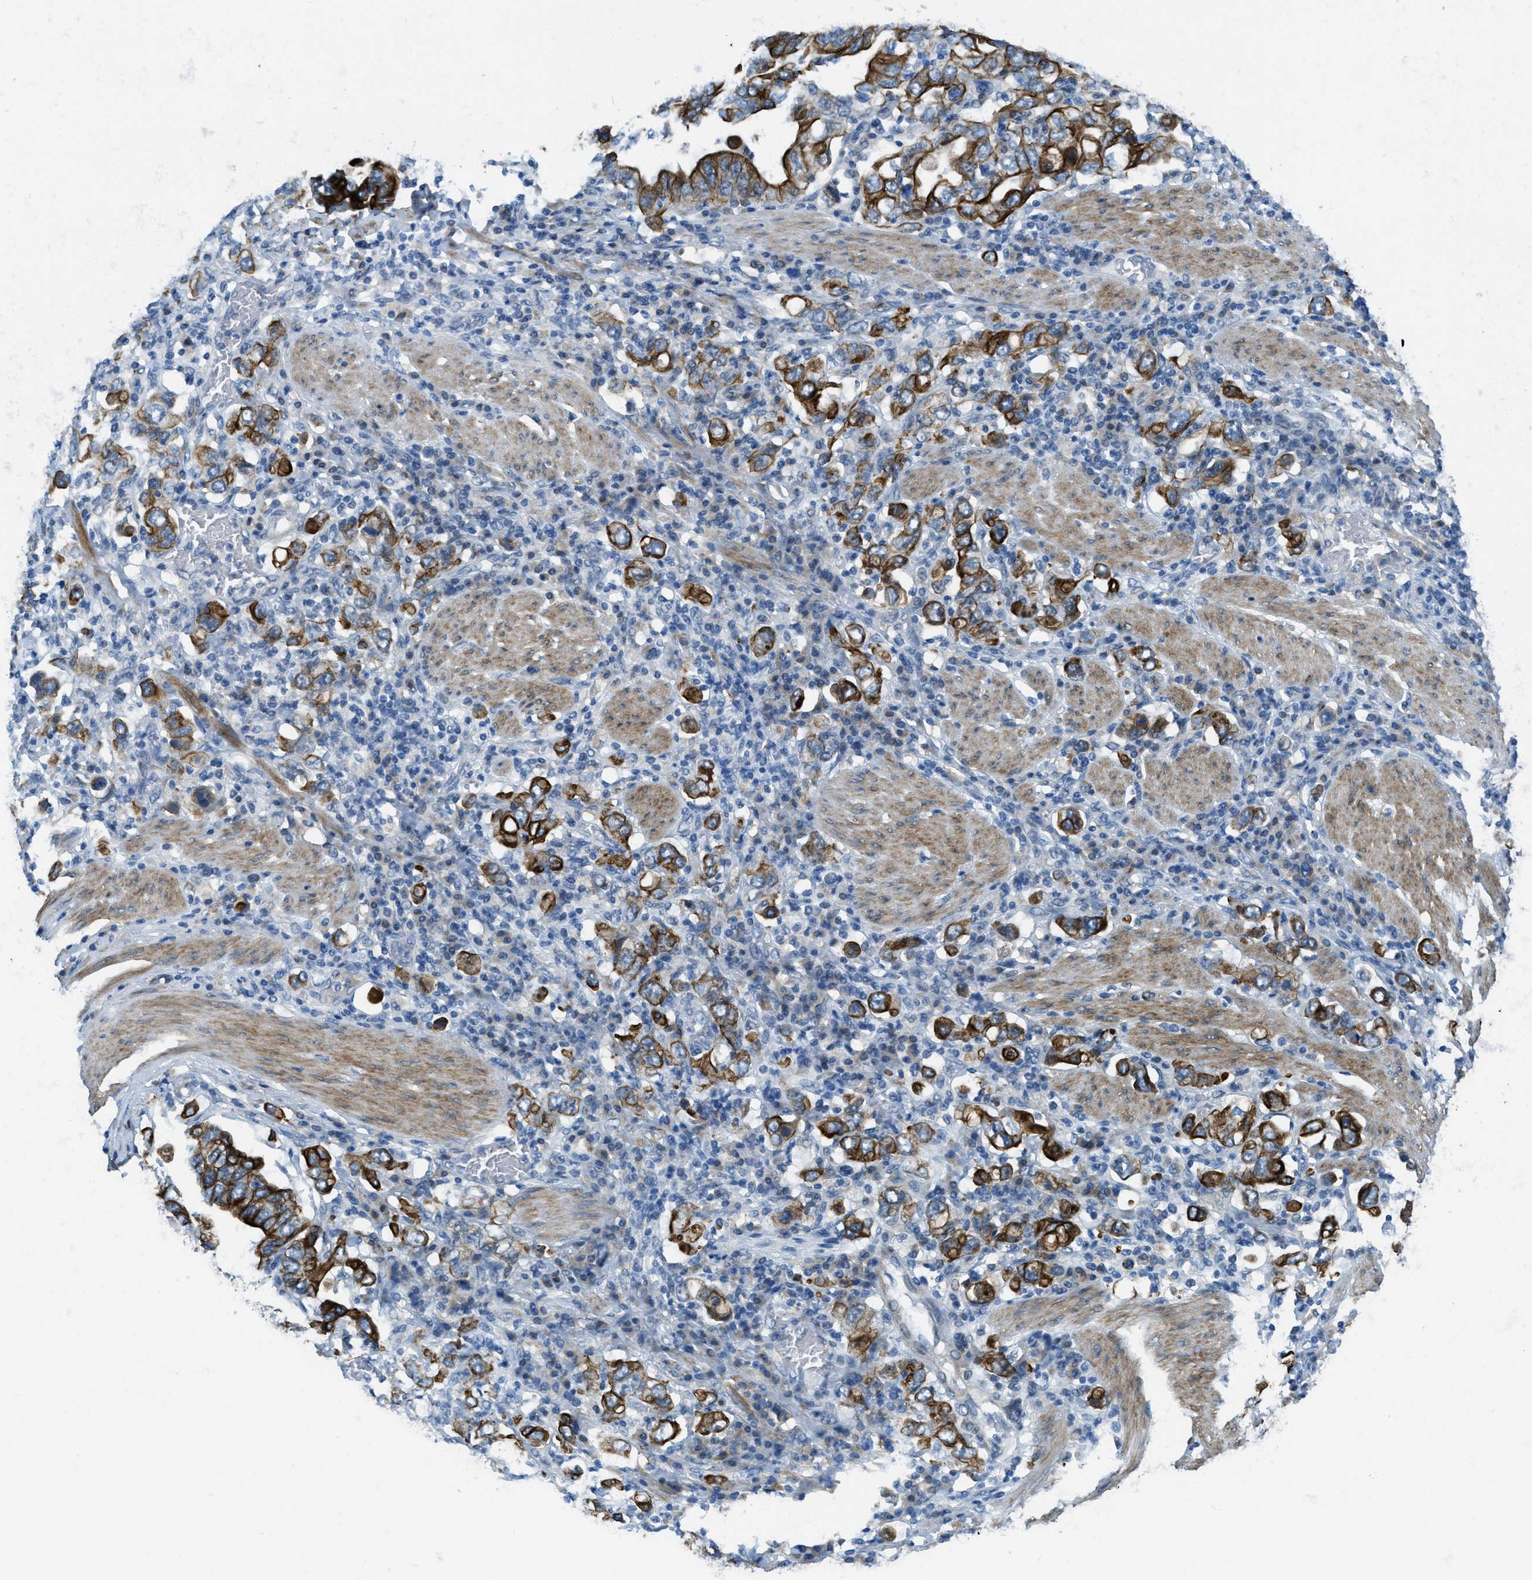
{"staining": {"intensity": "strong", "quantity": ">75%", "location": "cytoplasmic/membranous"}, "tissue": "stomach cancer", "cell_type": "Tumor cells", "image_type": "cancer", "snomed": [{"axis": "morphology", "description": "Adenocarcinoma, NOS"}, {"axis": "topography", "description": "Stomach, upper"}], "caption": "The image demonstrates staining of stomach cancer (adenocarcinoma), revealing strong cytoplasmic/membranous protein positivity (brown color) within tumor cells.", "gene": "KLHL8", "patient": {"sex": "male", "age": 62}}